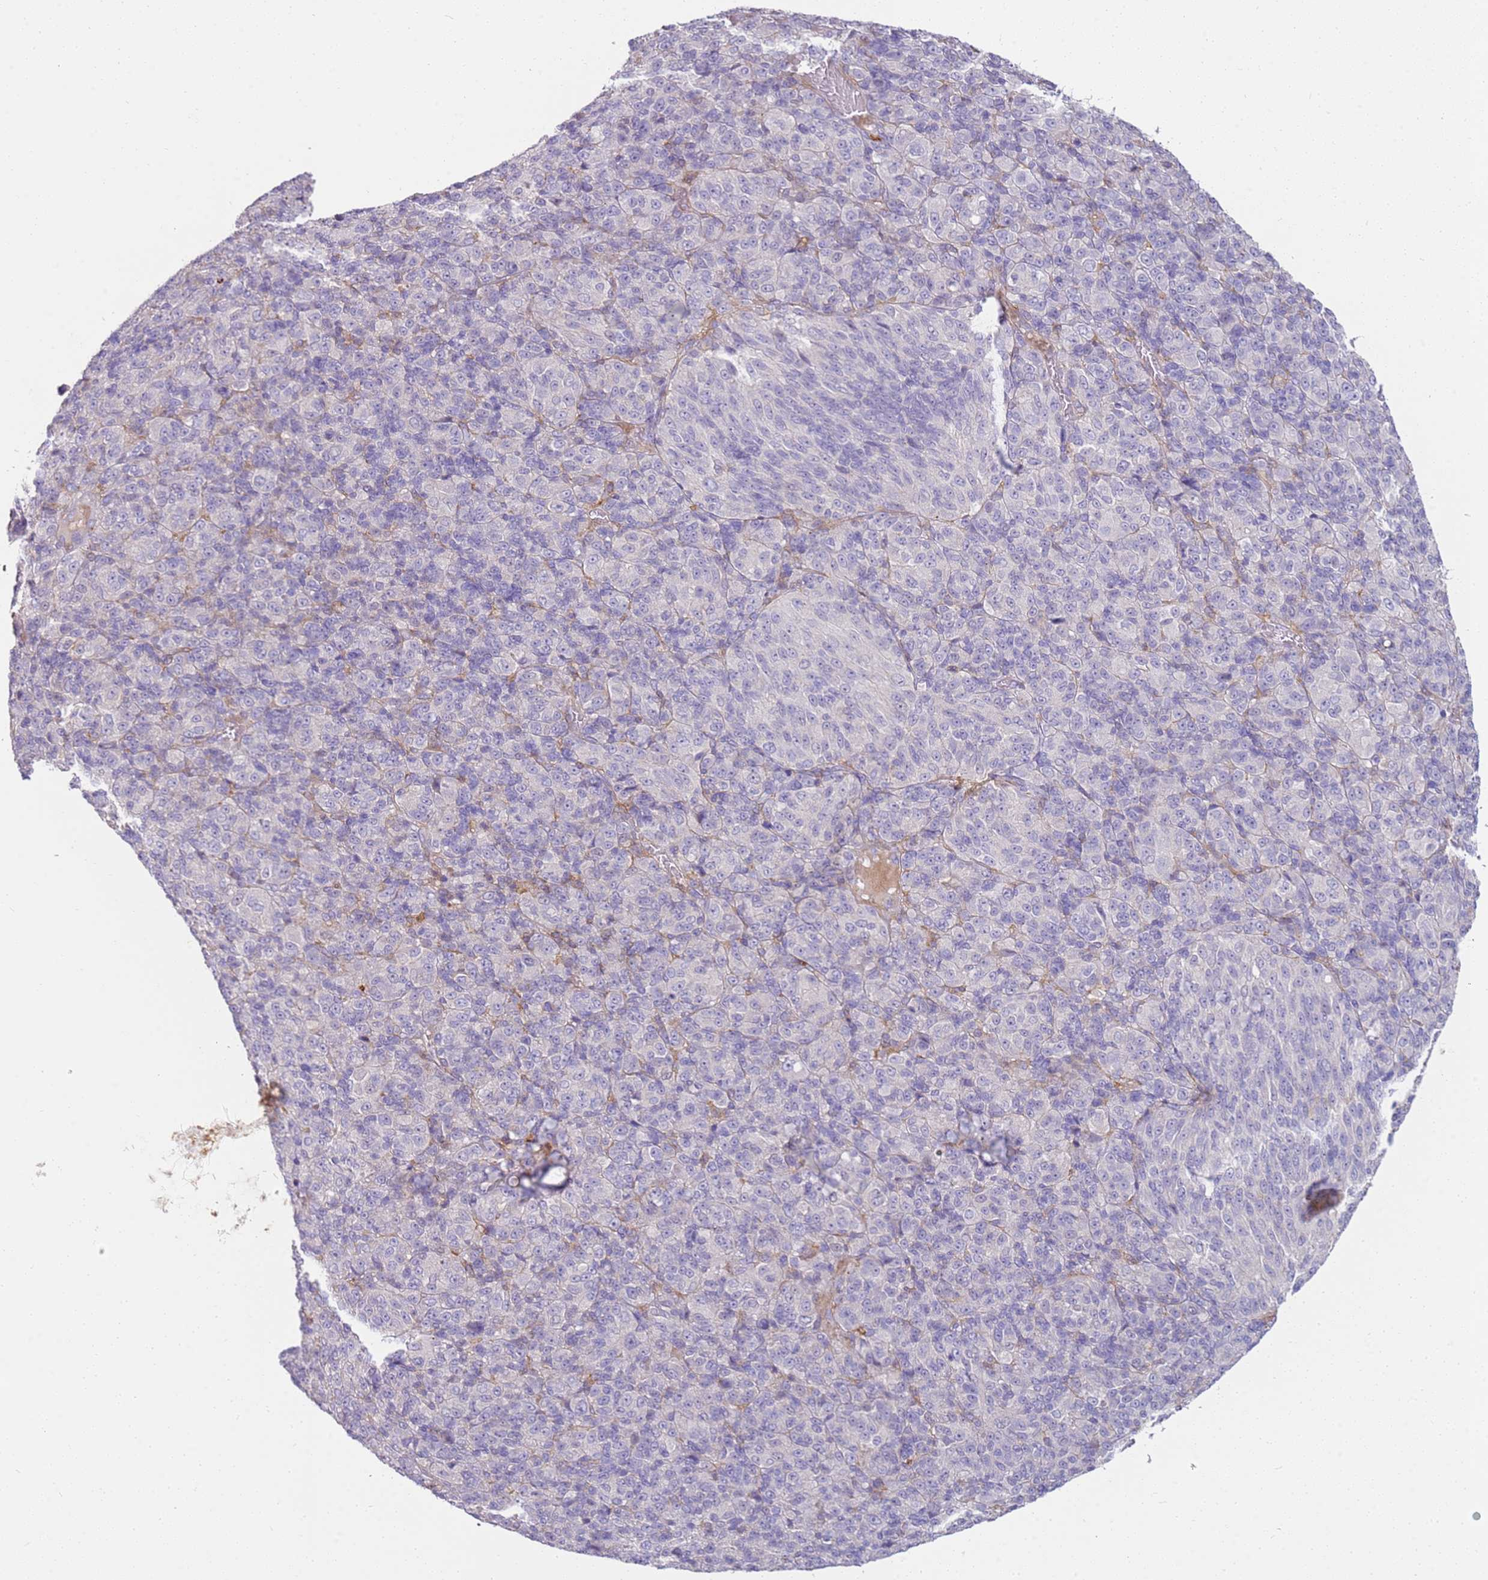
{"staining": {"intensity": "negative", "quantity": "none", "location": "none"}, "tissue": "melanoma", "cell_type": "Tumor cells", "image_type": "cancer", "snomed": [{"axis": "morphology", "description": "Malignant melanoma, Metastatic site"}, {"axis": "topography", "description": "Brain"}], "caption": "Histopathology image shows no protein expression in tumor cells of melanoma tissue. (Brightfield microscopy of DAB IHC at high magnification).", "gene": "FPR1", "patient": {"sex": "female", "age": 56}}